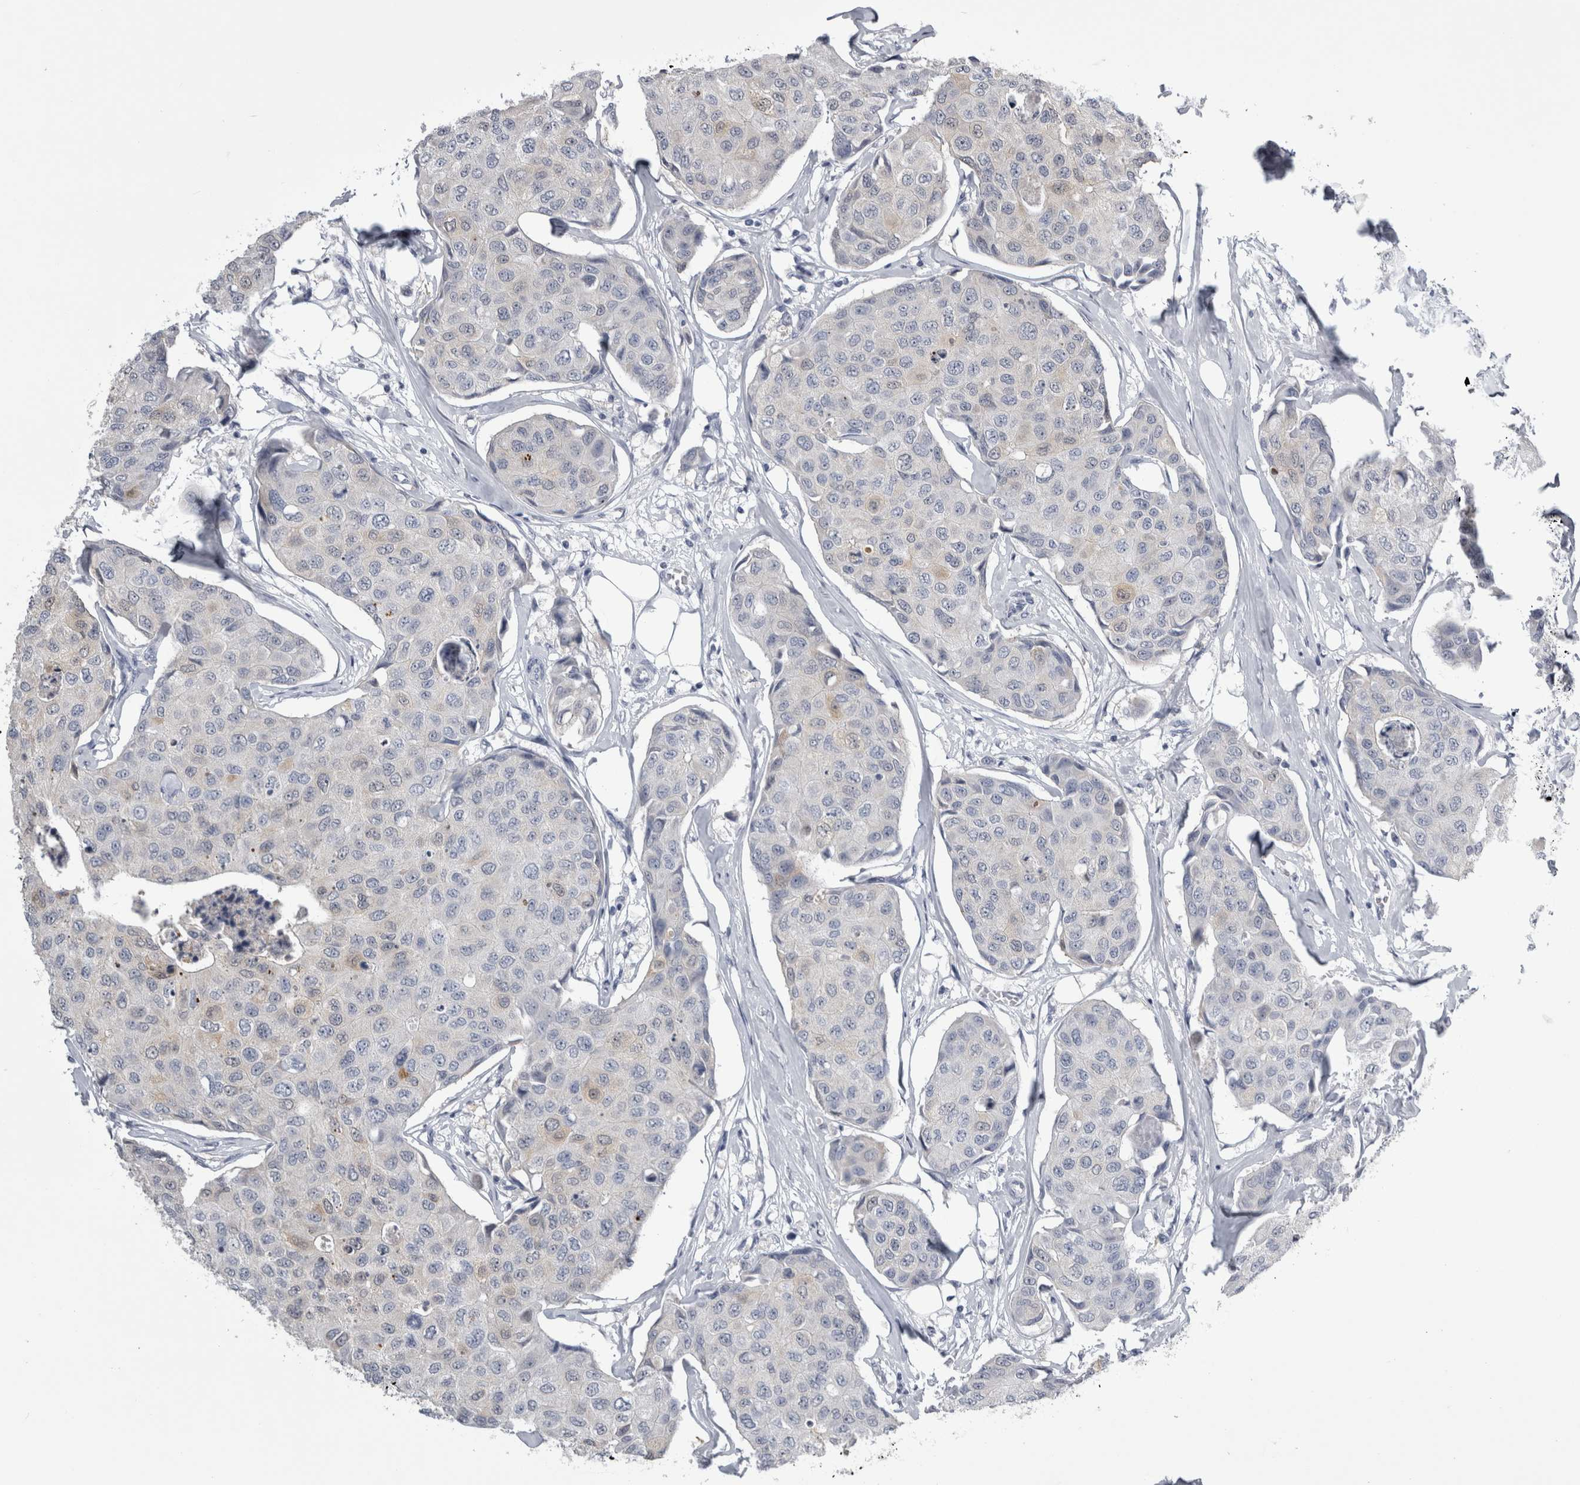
{"staining": {"intensity": "negative", "quantity": "none", "location": "none"}, "tissue": "breast cancer", "cell_type": "Tumor cells", "image_type": "cancer", "snomed": [{"axis": "morphology", "description": "Duct carcinoma"}, {"axis": "topography", "description": "Breast"}], "caption": "Invasive ductal carcinoma (breast) stained for a protein using immunohistochemistry (IHC) shows no staining tumor cells.", "gene": "ALDH8A1", "patient": {"sex": "female", "age": 80}}